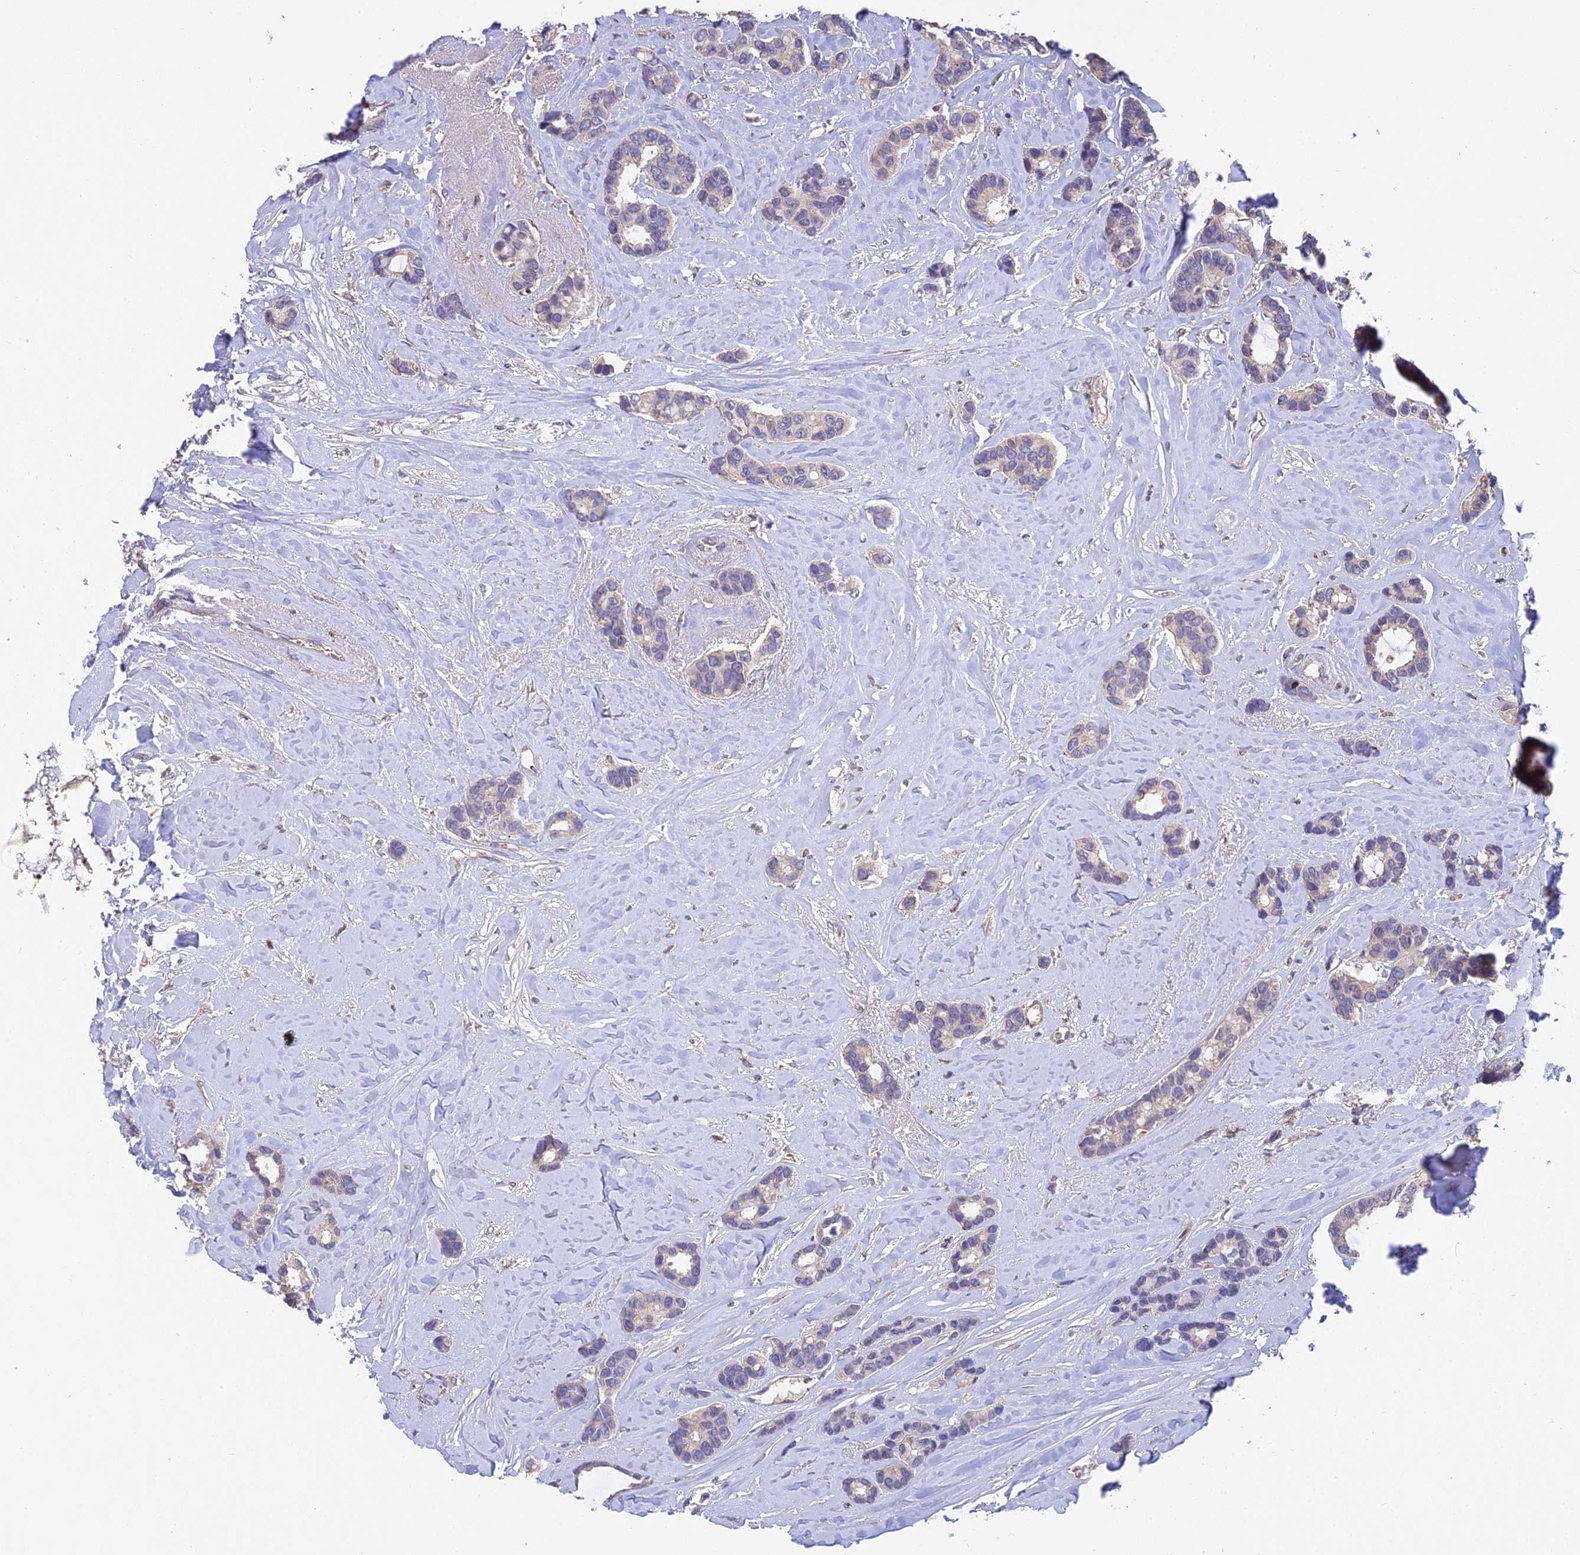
{"staining": {"intensity": "negative", "quantity": "none", "location": "none"}, "tissue": "breast cancer", "cell_type": "Tumor cells", "image_type": "cancer", "snomed": [{"axis": "morphology", "description": "Duct carcinoma"}, {"axis": "topography", "description": "Breast"}], "caption": "This micrograph is of breast cancer stained with IHC to label a protein in brown with the nuclei are counter-stained blue. There is no positivity in tumor cells. (DAB (3,3'-diaminobenzidine) IHC visualized using brightfield microscopy, high magnification).", "gene": "DENND5B", "patient": {"sex": "female", "age": 87}}